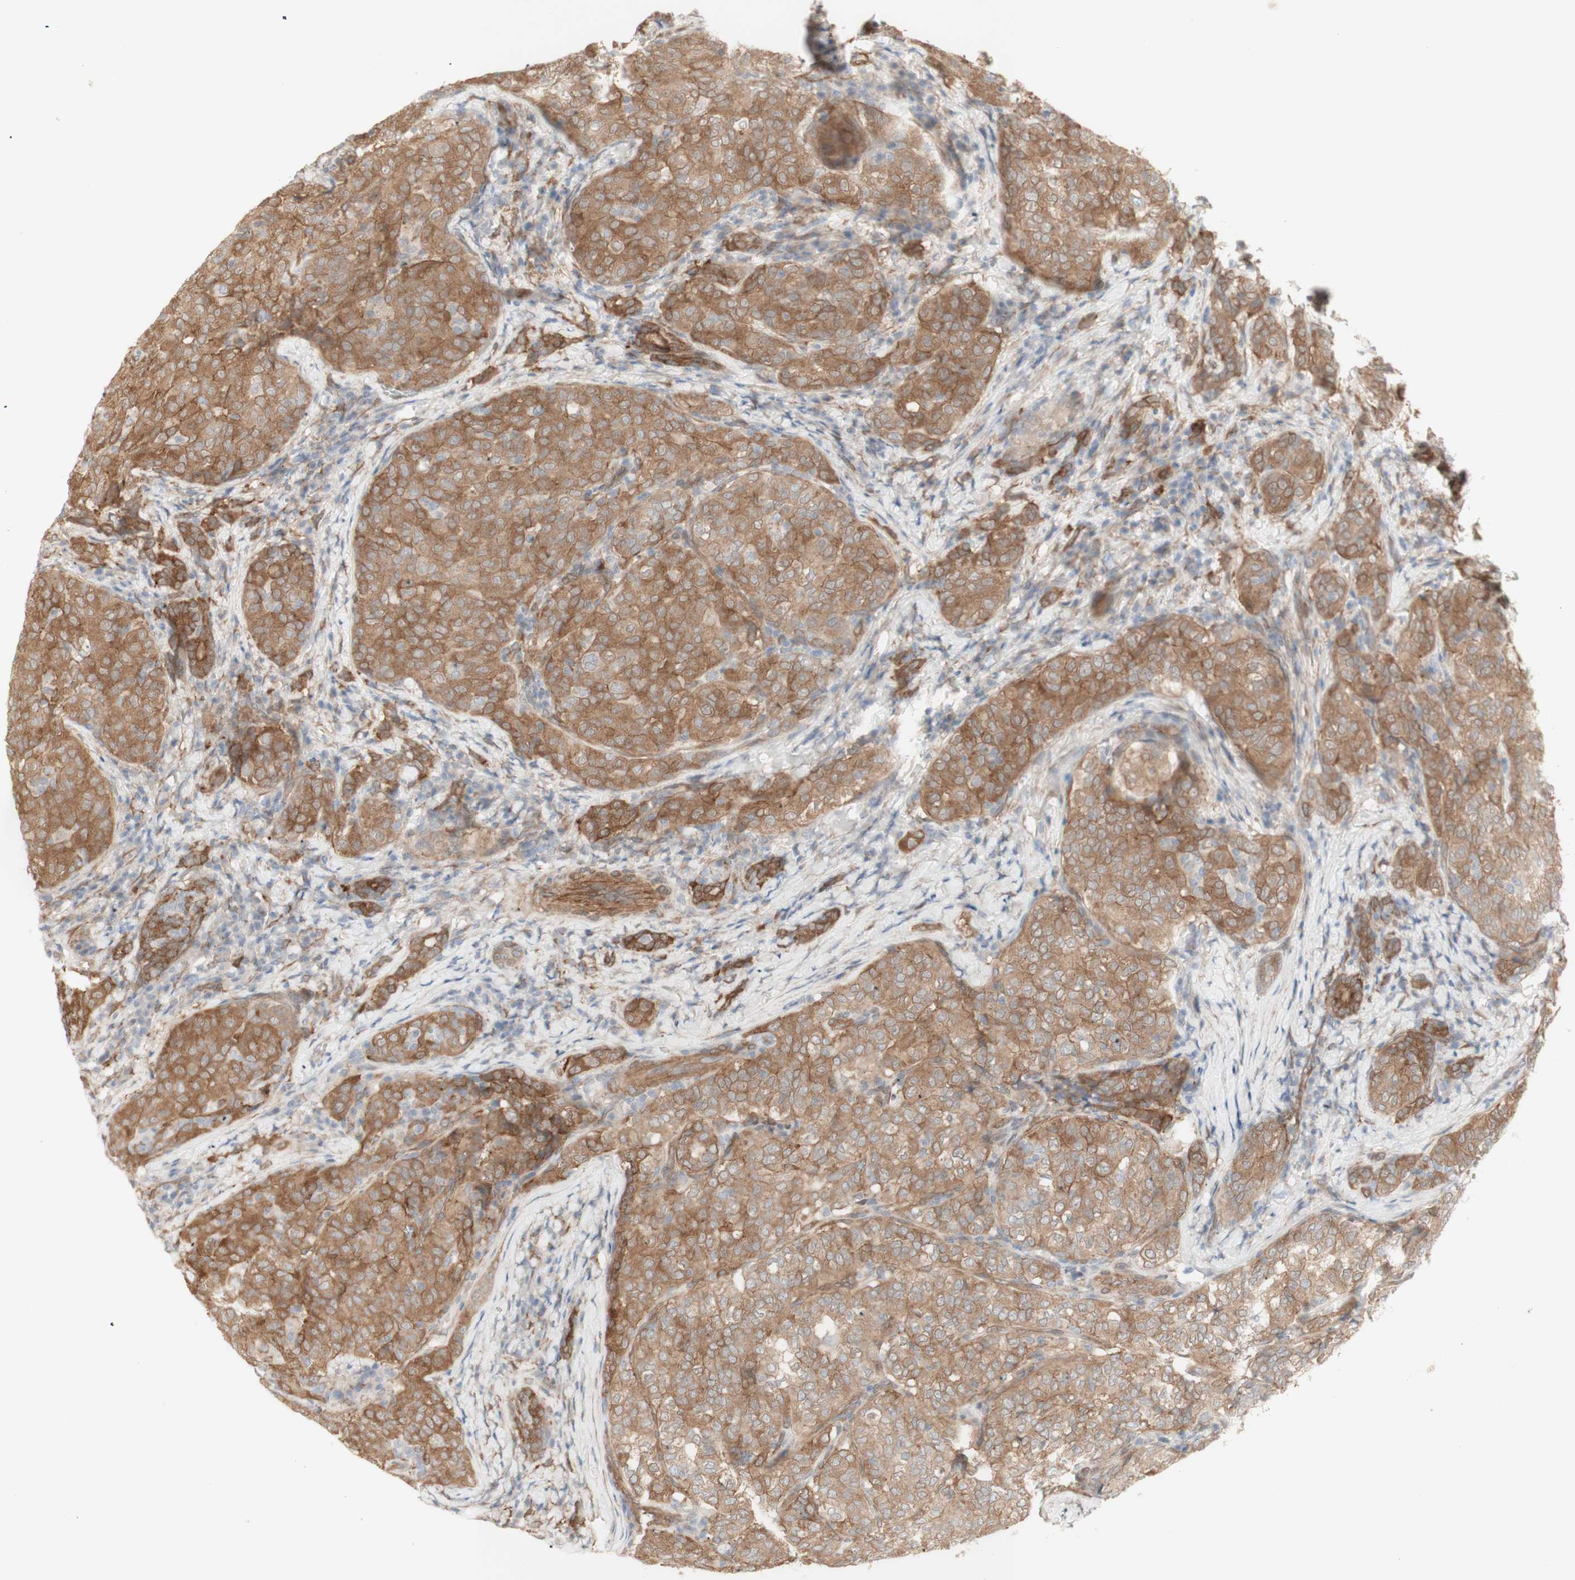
{"staining": {"intensity": "moderate", "quantity": ">75%", "location": "cytoplasmic/membranous"}, "tissue": "thyroid cancer", "cell_type": "Tumor cells", "image_type": "cancer", "snomed": [{"axis": "morphology", "description": "Normal tissue, NOS"}, {"axis": "morphology", "description": "Papillary adenocarcinoma, NOS"}, {"axis": "topography", "description": "Thyroid gland"}], "caption": "Papillary adenocarcinoma (thyroid) stained with IHC exhibits moderate cytoplasmic/membranous expression in about >75% of tumor cells.", "gene": "CNN3", "patient": {"sex": "female", "age": 30}}